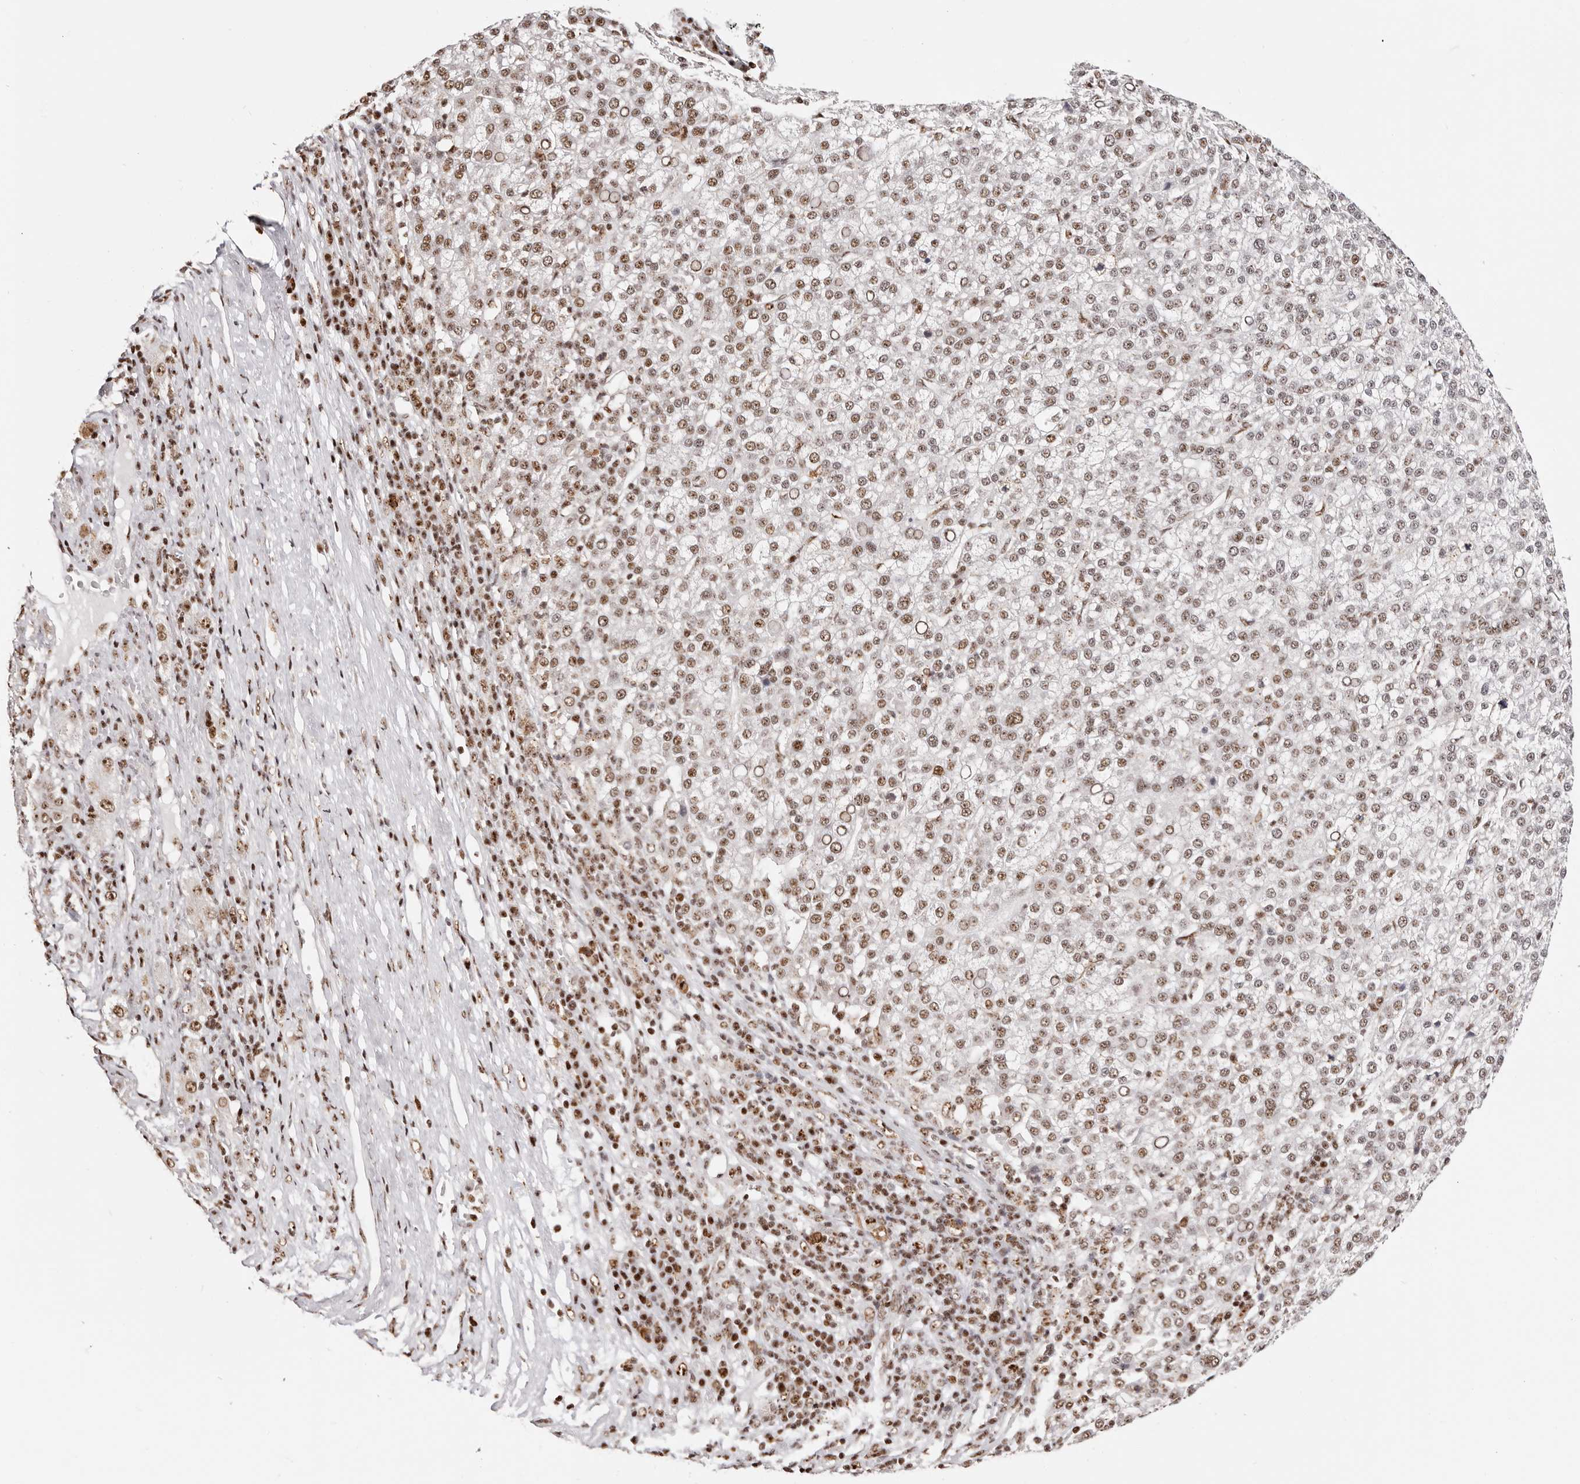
{"staining": {"intensity": "moderate", "quantity": ">75%", "location": "nuclear"}, "tissue": "liver cancer", "cell_type": "Tumor cells", "image_type": "cancer", "snomed": [{"axis": "morphology", "description": "Carcinoma, Hepatocellular, NOS"}, {"axis": "topography", "description": "Liver"}], "caption": "Immunohistochemistry photomicrograph of neoplastic tissue: liver hepatocellular carcinoma stained using immunohistochemistry (IHC) demonstrates medium levels of moderate protein expression localized specifically in the nuclear of tumor cells, appearing as a nuclear brown color.", "gene": "IQGAP3", "patient": {"sex": "female", "age": 58}}